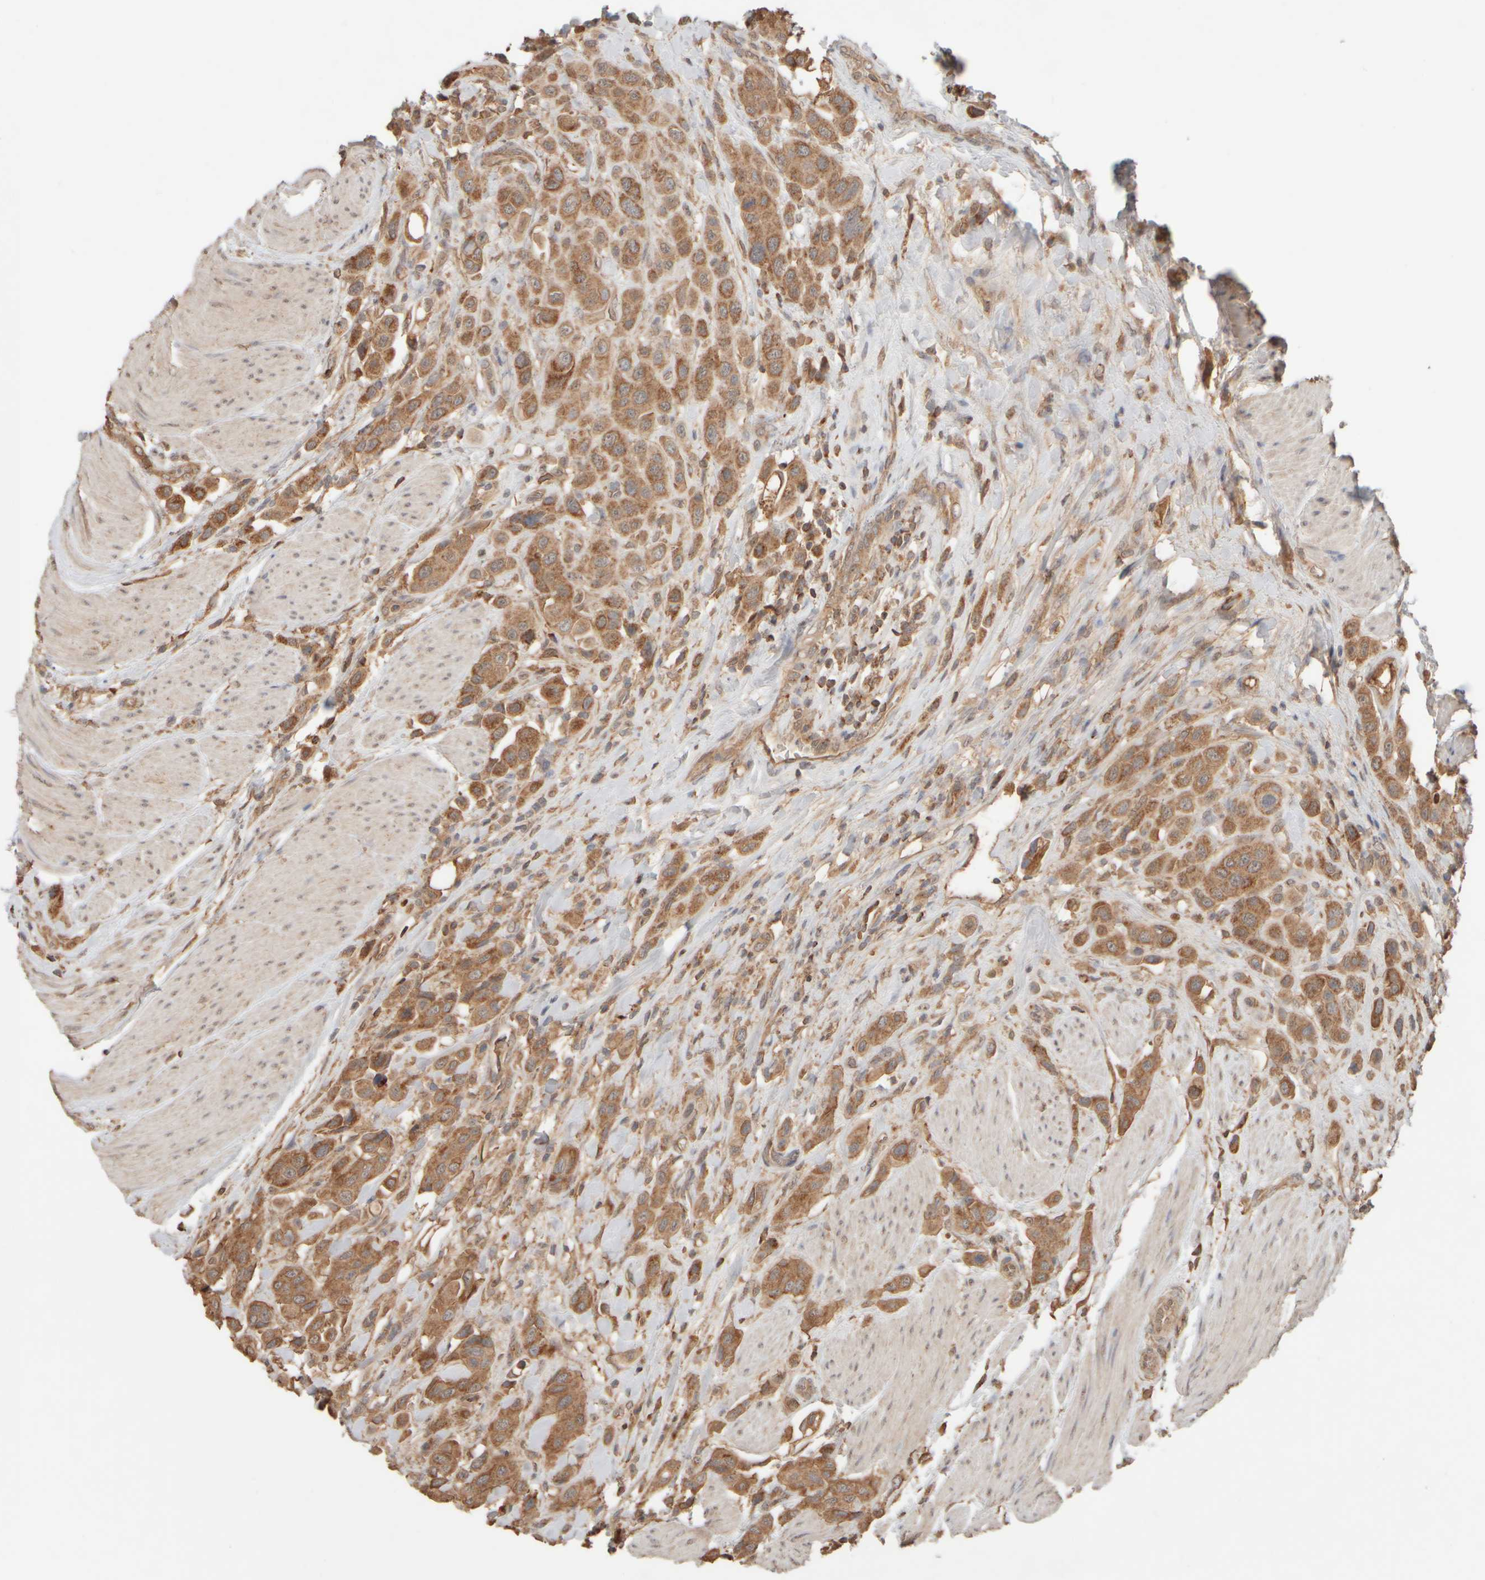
{"staining": {"intensity": "moderate", "quantity": ">75%", "location": "cytoplasmic/membranous"}, "tissue": "urothelial cancer", "cell_type": "Tumor cells", "image_type": "cancer", "snomed": [{"axis": "morphology", "description": "Urothelial carcinoma, High grade"}, {"axis": "topography", "description": "Urinary bladder"}], "caption": "Protein staining of urothelial cancer tissue displays moderate cytoplasmic/membranous positivity in approximately >75% of tumor cells.", "gene": "EIF2B3", "patient": {"sex": "male", "age": 50}}